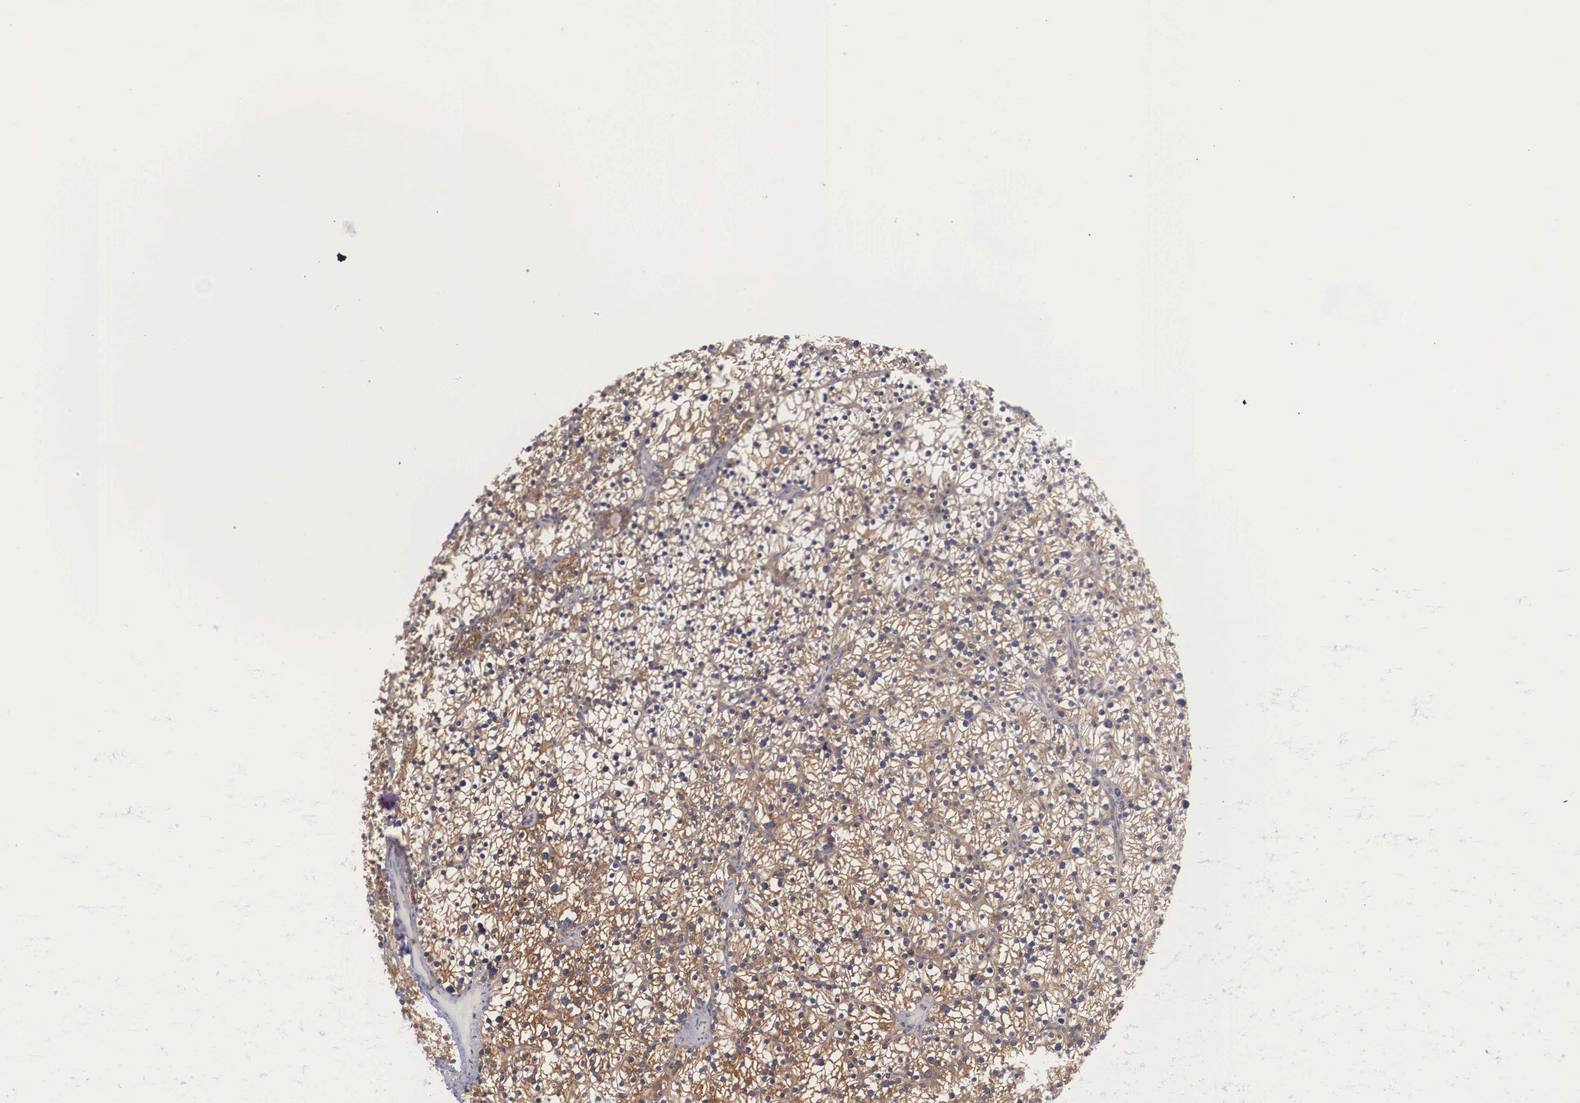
{"staining": {"intensity": "moderate", "quantity": "25%-75%", "location": "cytoplasmic/membranous"}, "tissue": "parathyroid gland", "cell_type": "Glandular cells", "image_type": "normal", "snomed": [{"axis": "morphology", "description": "Normal tissue, NOS"}, {"axis": "topography", "description": "Parathyroid gland"}], "caption": "A brown stain shows moderate cytoplasmic/membranous staining of a protein in glandular cells of benign human parathyroid gland. The staining is performed using DAB brown chromogen to label protein expression. The nuclei are counter-stained blue using hematoxylin.", "gene": "GRIPAP1", "patient": {"sex": "female", "age": 54}}